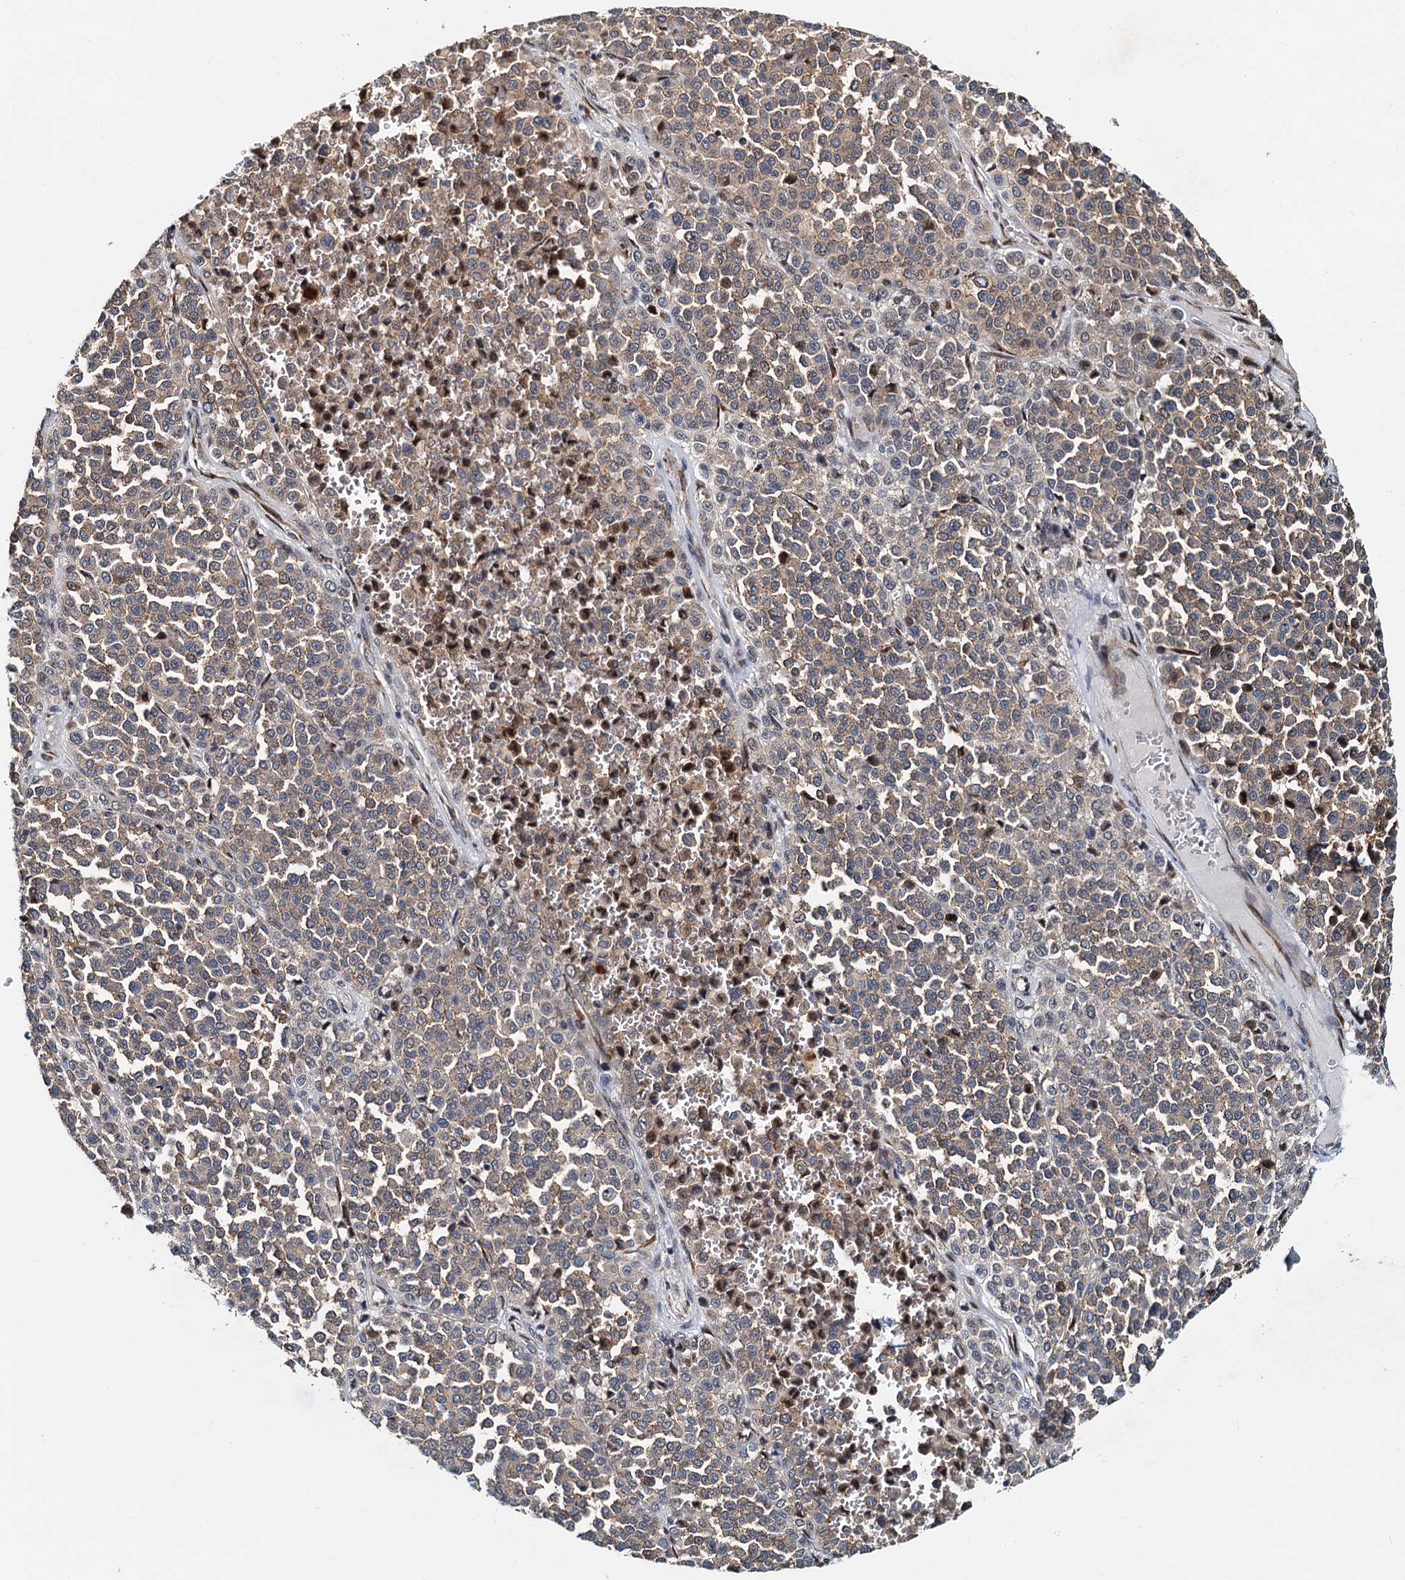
{"staining": {"intensity": "weak", "quantity": ">75%", "location": "cytoplasmic/membranous"}, "tissue": "melanoma", "cell_type": "Tumor cells", "image_type": "cancer", "snomed": [{"axis": "morphology", "description": "Malignant melanoma, Metastatic site"}, {"axis": "topography", "description": "Pancreas"}], "caption": "A histopathology image showing weak cytoplasmic/membranous staining in about >75% of tumor cells in malignant melanoma (metastatic site), as visualized by brown immunohistochemical staining.", "gene": "DNAJC21", "patient": {"sex": "female", "age": 30}}